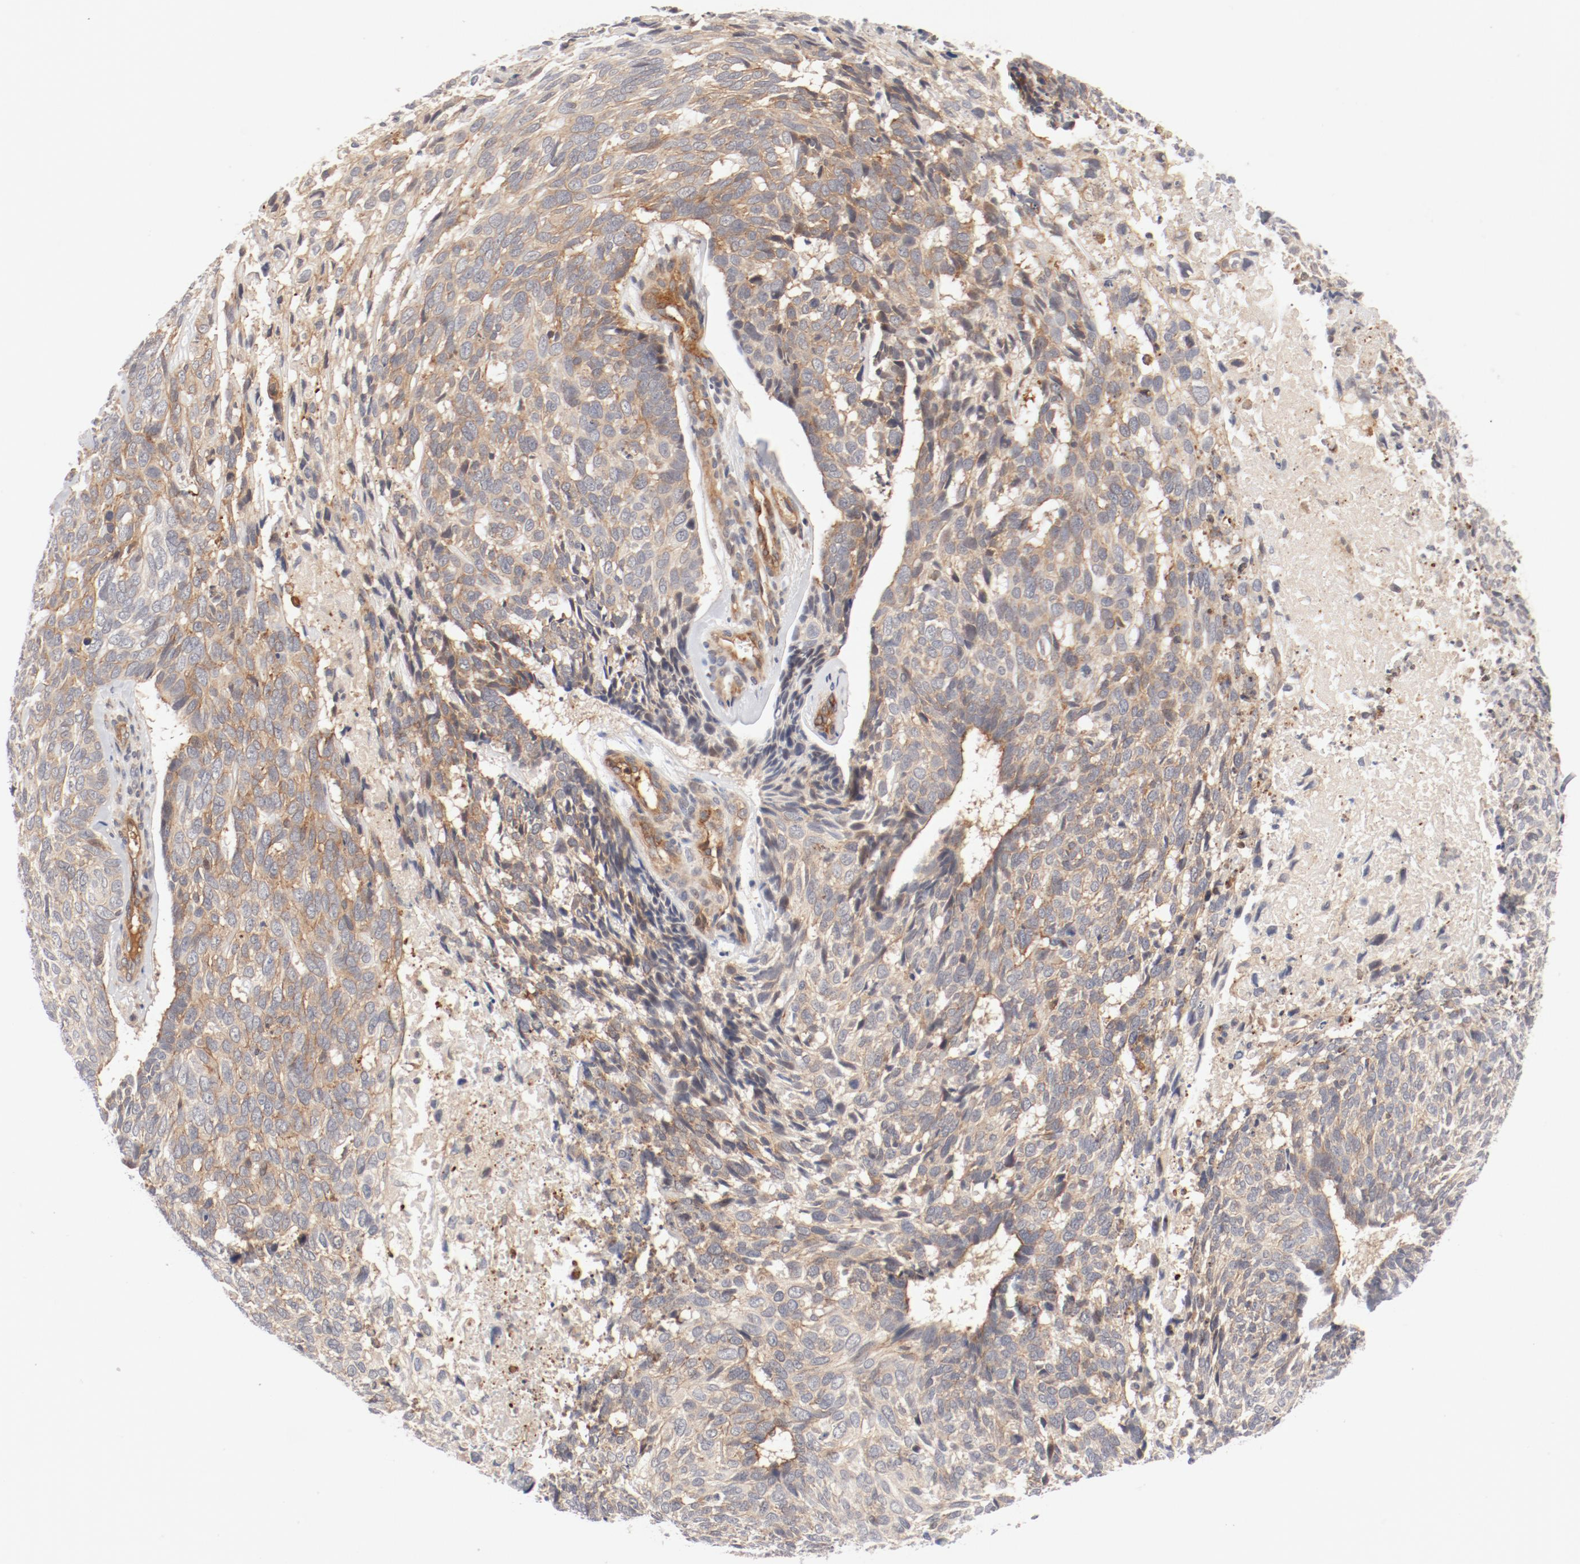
{"staining": {"intensity": "moderate", "quantity": "25%-75%", "location": "cytoplasmic/membranous"}, "tissue": "skin cancer", "cell_type": "Tumor cells", "image_type": "cancer", "snomed": [{"axis": "morphology", "description": "Basal cell carcinoma"}, {"axis": "topography", "description": "Skin"}], "caption": "This is an image of immunohistochemistry (IHC) staining of skin cancer (basal cell carcinoma), which shows moderate positivity in the cytoplasmic/membranous of tumor cells.", "gene": "ZNF267", "patient": {"sex": "male", "age": 72}}